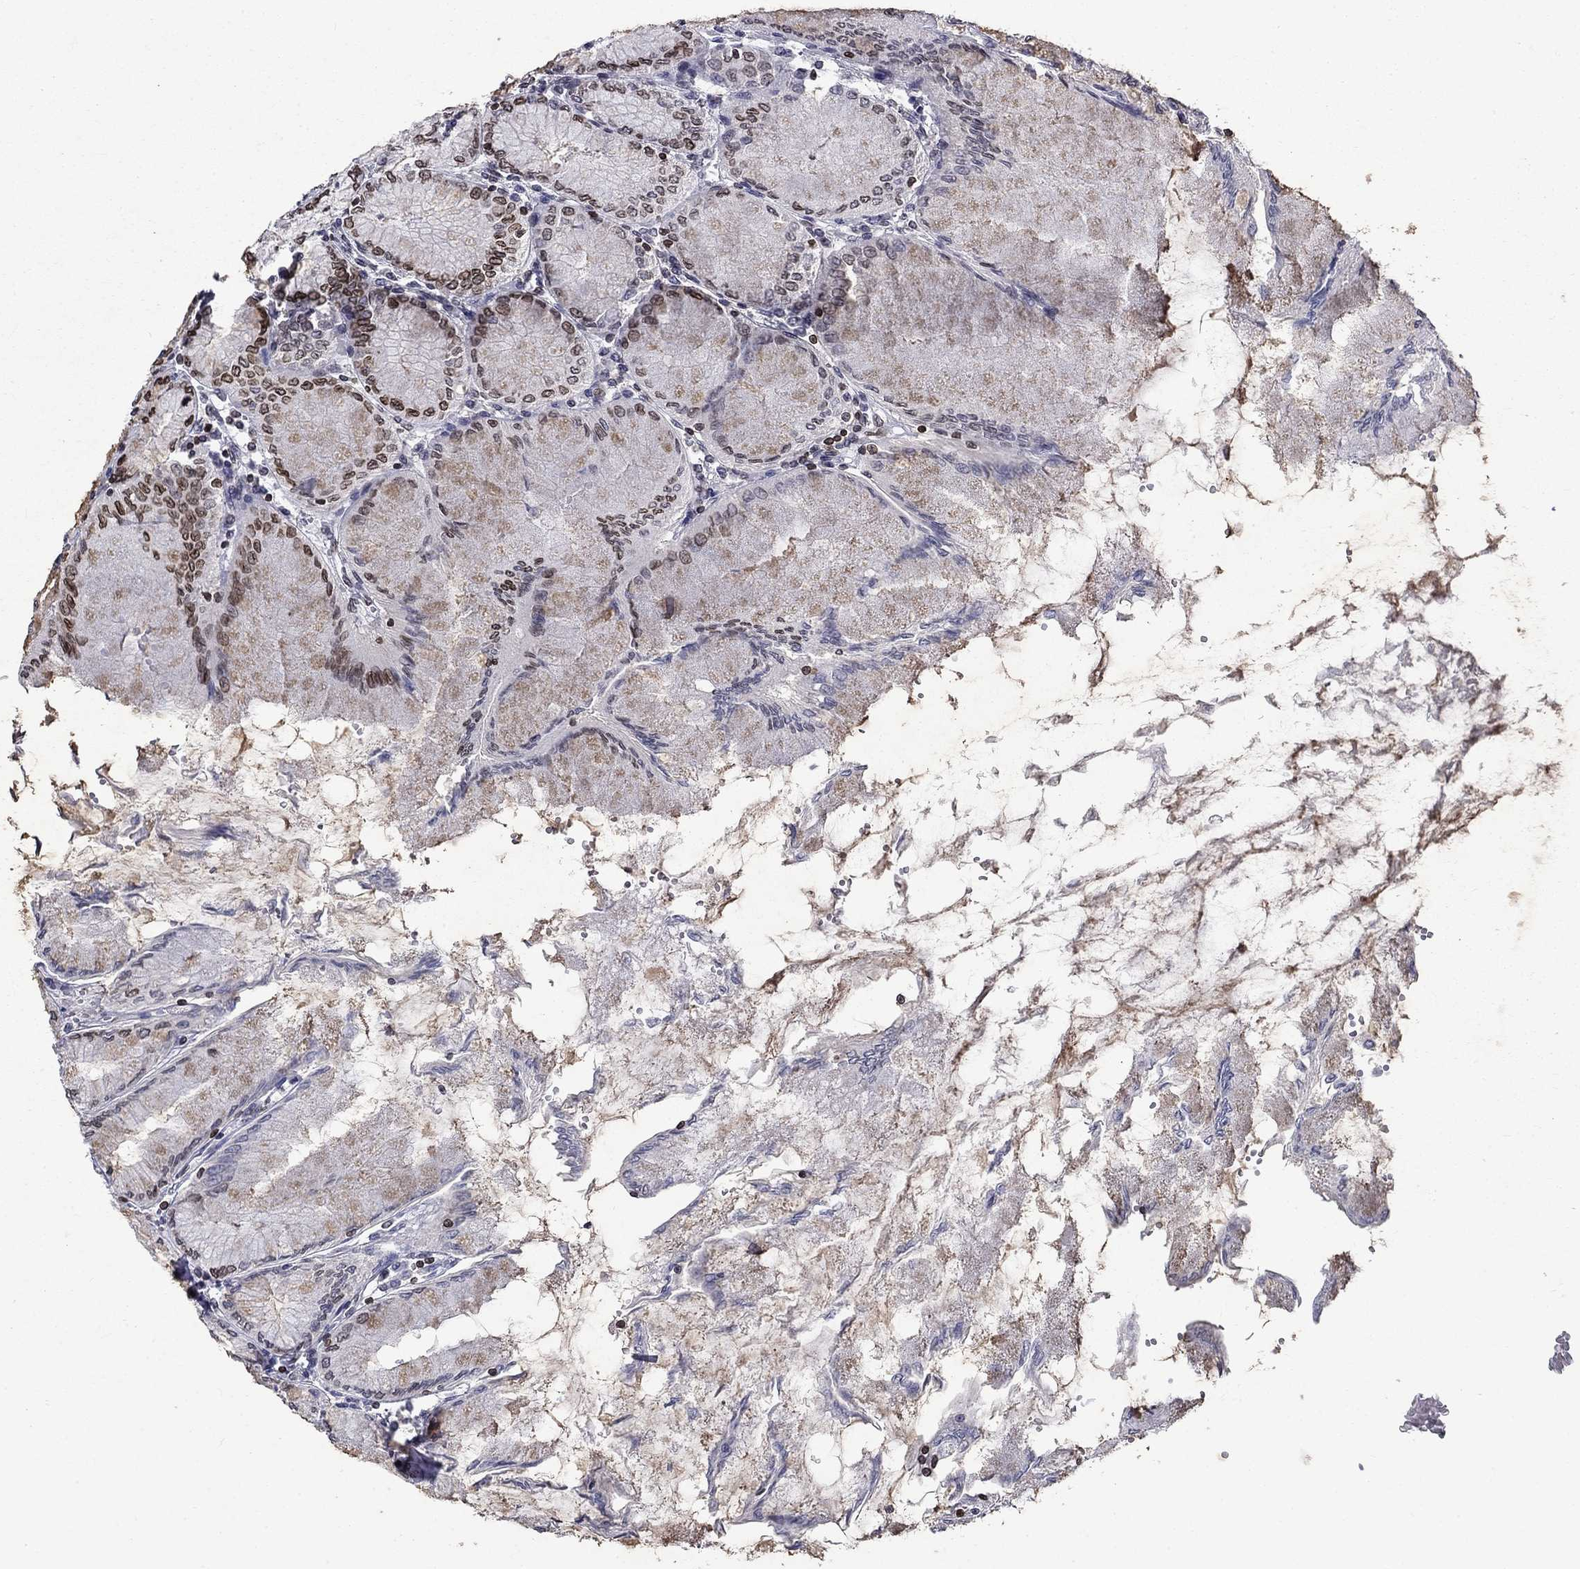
{"staining": {"intensity": "strong", "quantity": "<25%", "location": "cytoplasmic/membranous,nuclear"}, "tissue": "stomach", "cell_type": "Glandular cells", "image_type": "normal", "snomed": [{"axis": "morphology", "description": "Normal tissue, NOS"}, {"axis": "topography", "description": "Skeletal muscle"}, {"axis": "topography", "description": "Stomach"}], "caption": "Stomach was stained to show a protein in brown. There is medium levels of strong cytoplasmic/membranous,nuclear staining in approximately <25% of glandular cells. (Stains: DAB (3,3'-diaminobenzidine) in brown, nuclei in blue, Microscopy: brightfield microscopy at high magnification).", "gene": "SLA", "patient": {"sex": "female", "age": 57}}